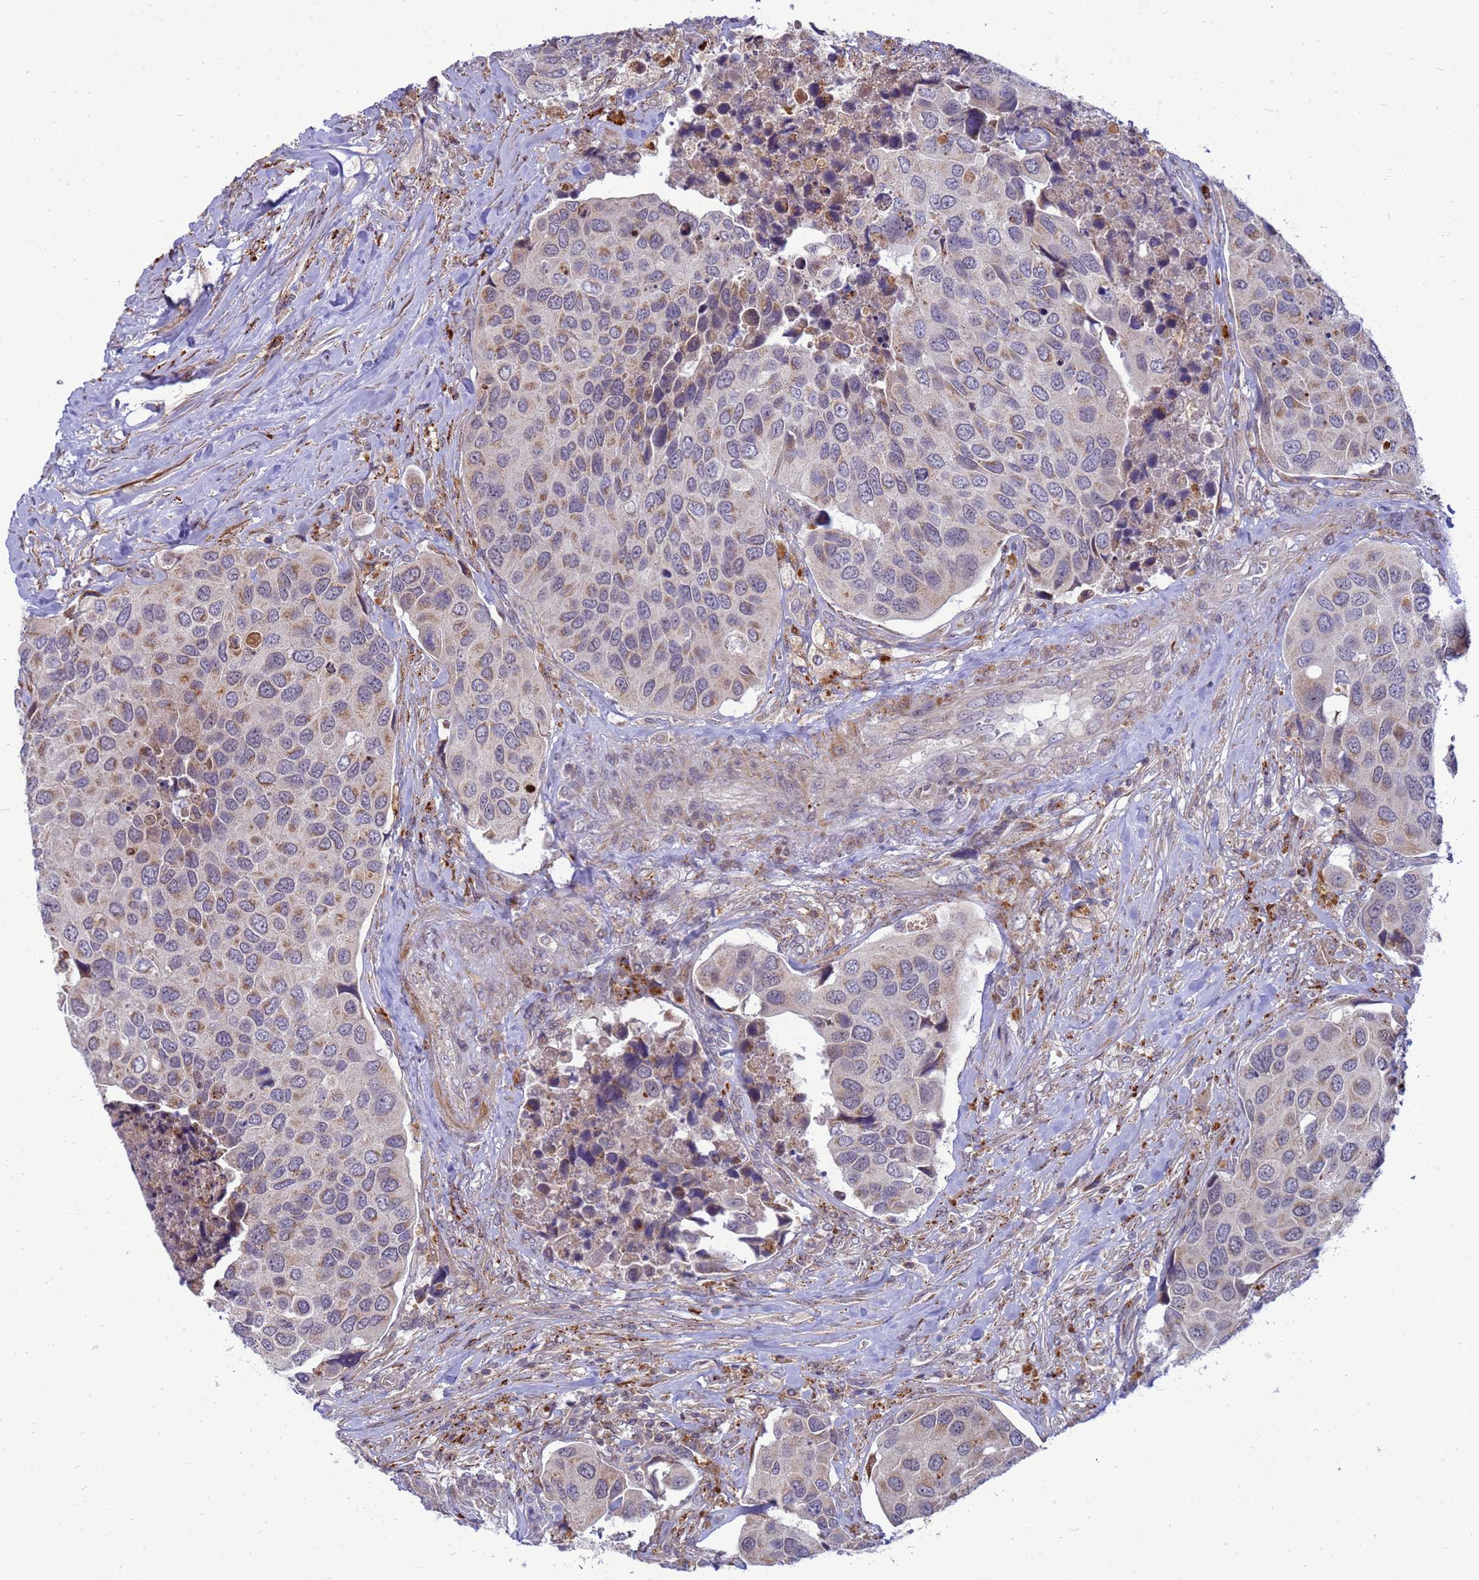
{"staining": {"intensity": "moderate", "quantity": "<25%", "location": "cytoplasmic/membranous"}, "tissue": "urothelial cancer", "cell_type": "Tumor cells", "image_type": "cancer", "snomed": [{"axis": "morphology", "description": "Urothelial carcinoma, High grade"}, {"axis": "topography", "description": "Urinary bladder"}], "caption": "Tumor cells exhibit low levels of moderate cytoplasmic/membranous expression in approximately <25% of cells in human urothelial cancer.", "gene": "C12orf43", "patient": {"sex": "male", "age": 74}}